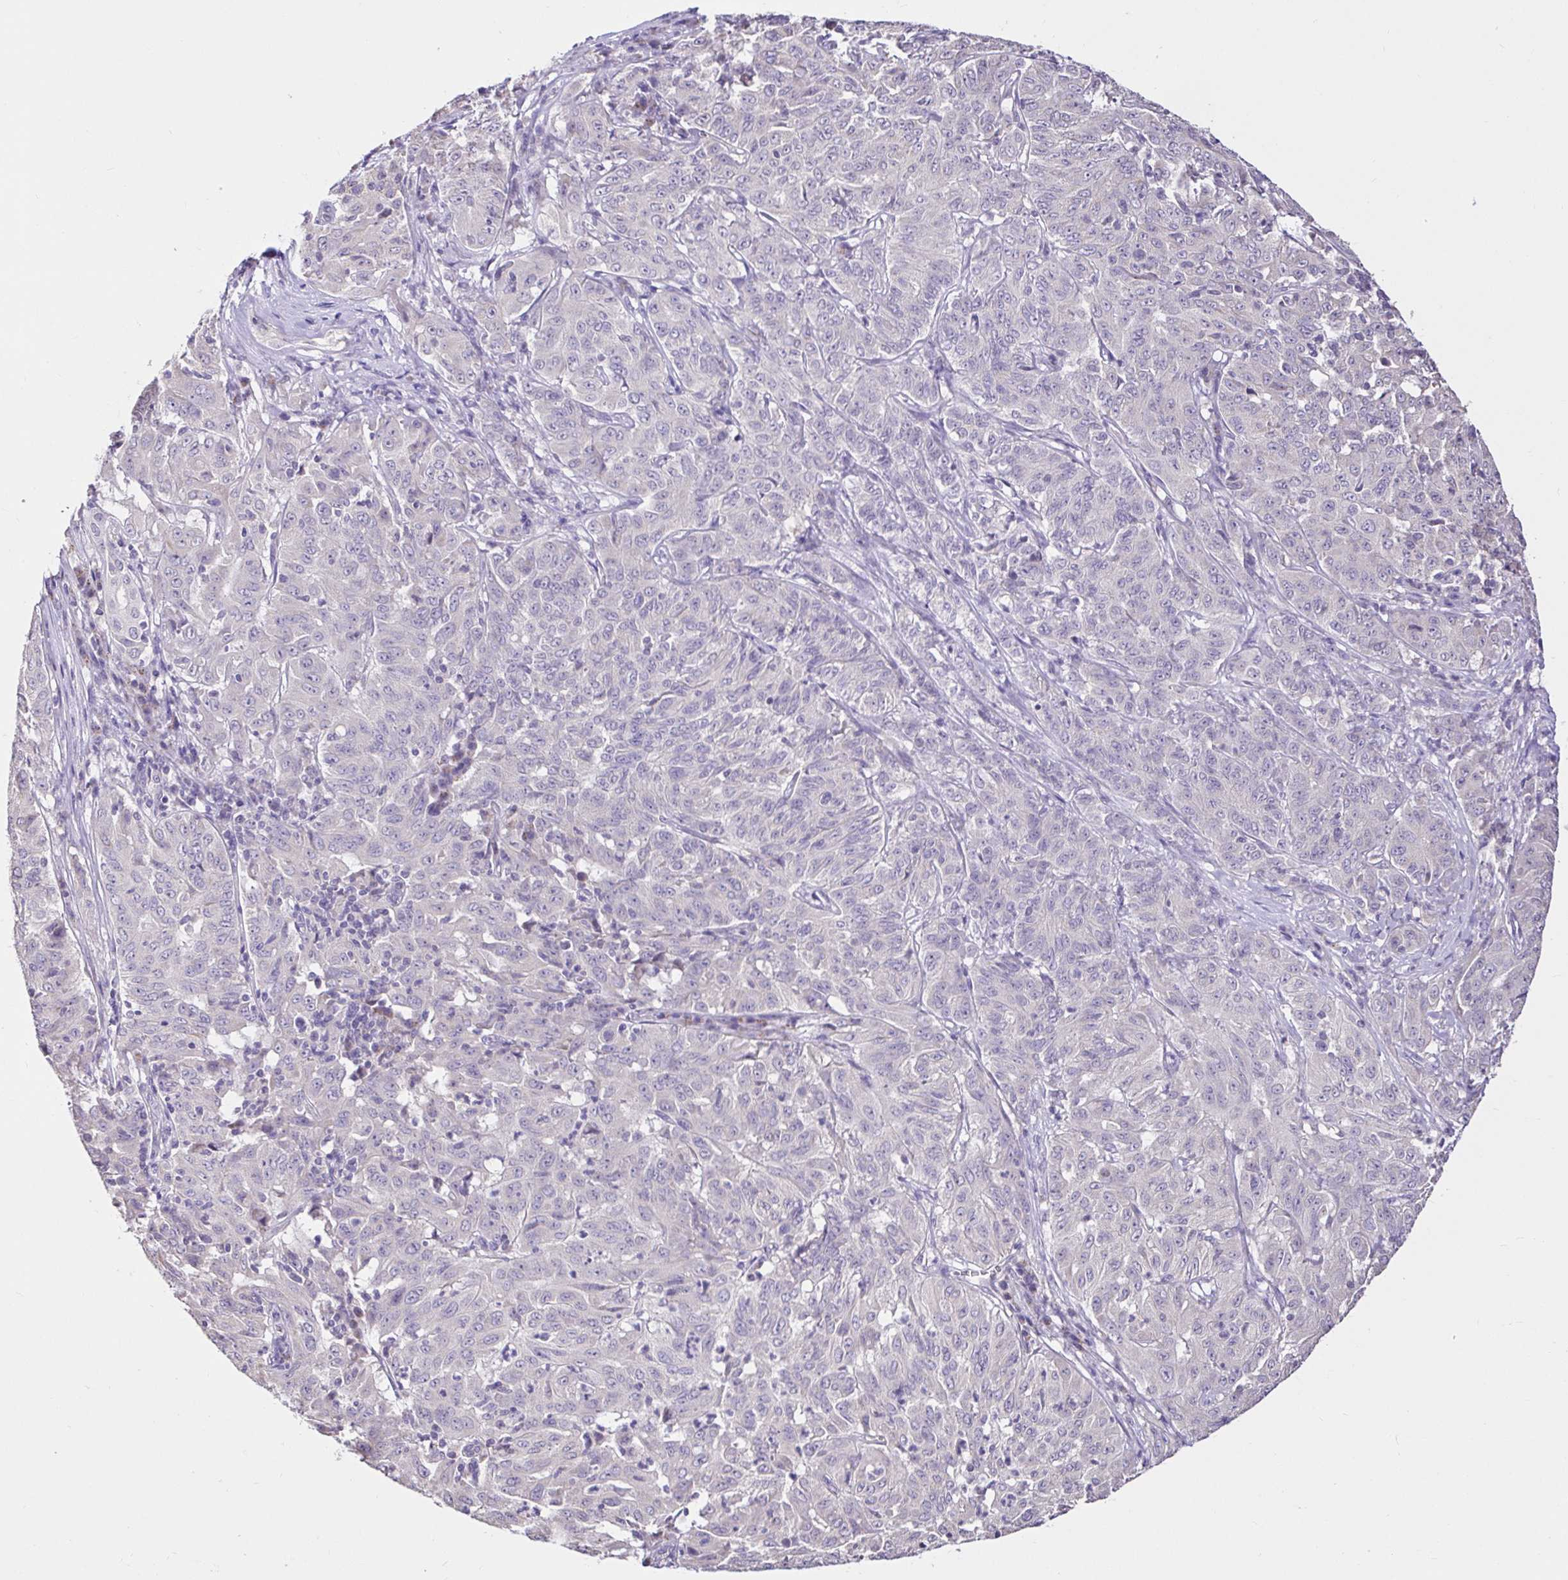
{"staining": {"intensity": "negative", "quantity": "none", "location": "none"}, "tissue": "pancreatic cancer", "cell_type": "Tumor cells", "image_type": "cancer", "snomed": [{"axis": "morphology", "description": "Adenocarcinoma, NOS"}, {"axis": "topography", "description": "Pancreas"}], "caption": "Tumor cells are negative for brown protein staining in adenocarcinoma (pancreatic).", "gene": "KIAA1210", "patient": {"sex": "male", "age": 63}}